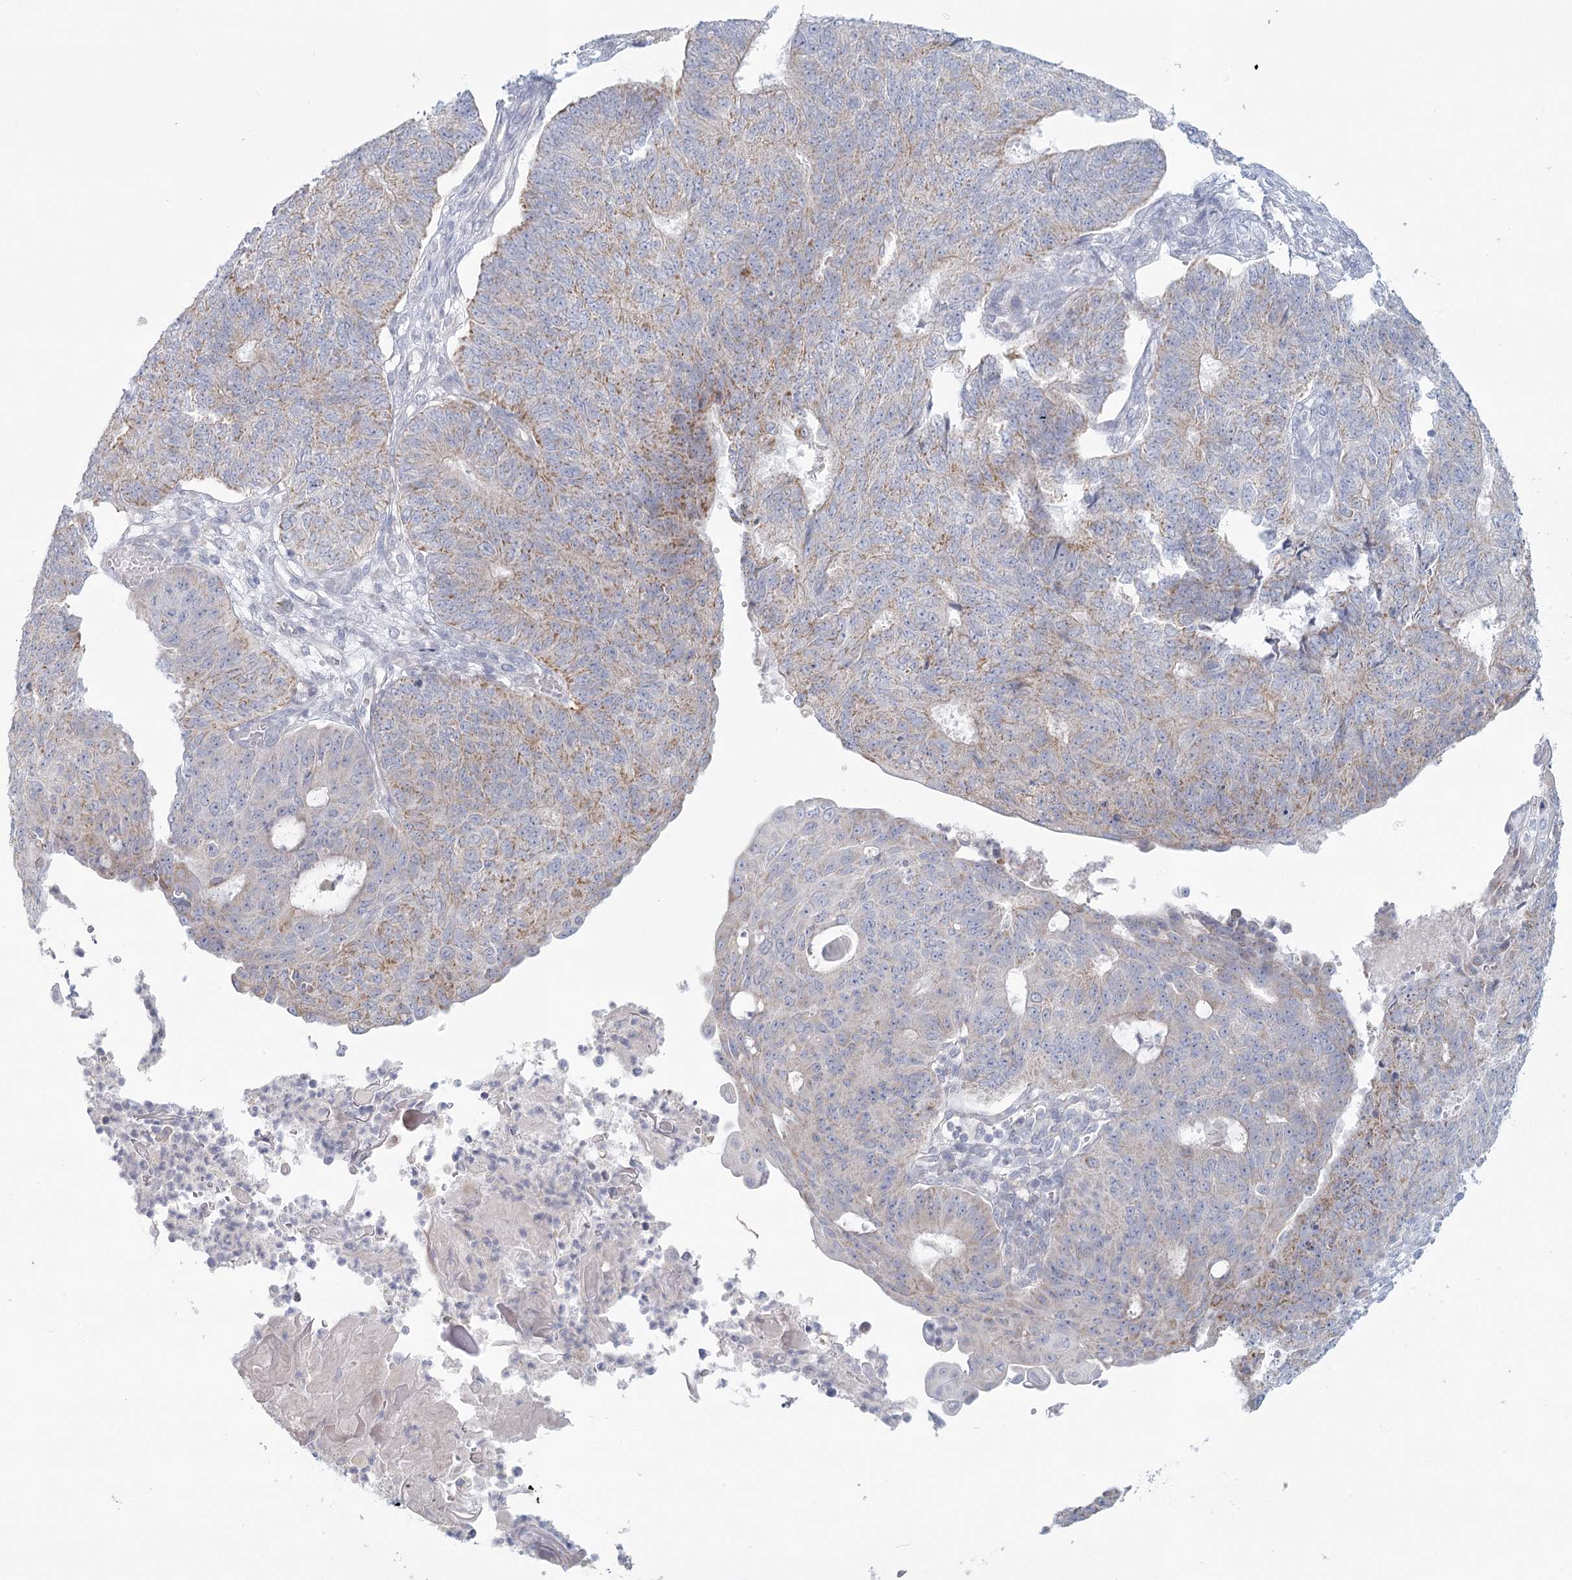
{"staining": {"intensity": "weak", "quantity": "25%-75%", "location": "cytoplasmic/membranous"}, "tissue": "endometrial cancer", "cell_type": "Tumor cells", "image_type": "cancer", "snomed": [{"axis": "morphology", "description": "Adenocarcinoma, NOS"}, {"axis": "topography", "description": "Endometrium"}], "caption": "Endometrial cancer stained with immunohistochemistry (IHC) exhibits weak cytoplasmic/membranous staining in approximately 25%-75% of tumor cells.", "gene": "BPHL", "patient": {"sex": "female", "age": 32}}